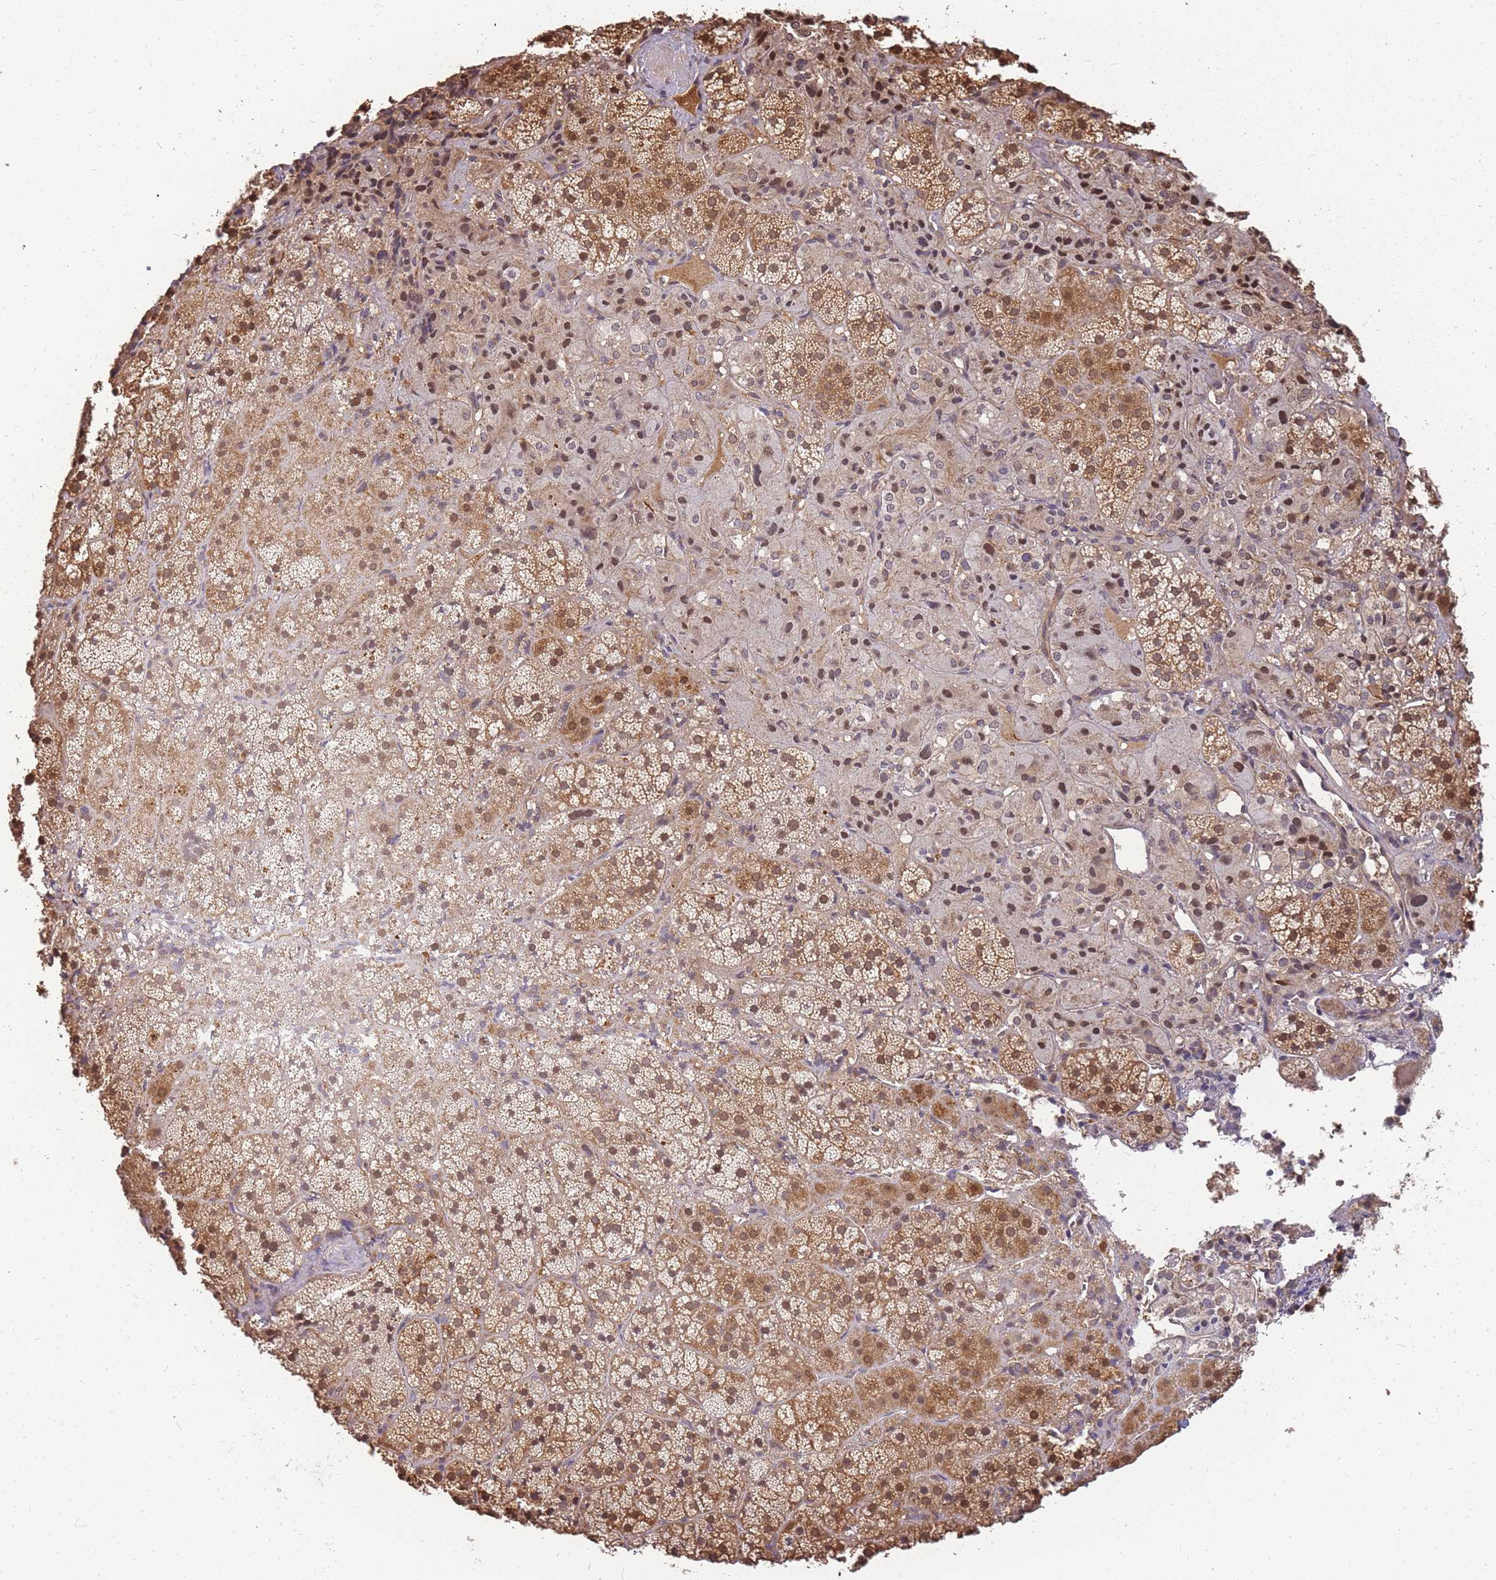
{"staining": {"intensity": "moderate", "quantity": ">75%", "location": "cytoplasmic/membranous,nuclear"}, "tissue": "adrenal gland", "cell_type": "Glandular cells", "image_type": "normal", "snomed": [{"axis": "morphology", "description": "Normal tissue, NOS"}, {"axis": "topography", "description": "Adrenal gland"}], "caption": "Immunohistochemistry (DAB) staining of benign adrenal gland displays moderate cytoplasmic/membranous,nuclear protein expression in about >75% of glandular cells.", "gene": "CDKN2AIPNL", "patient": {"sex": "female", "age": 44}}